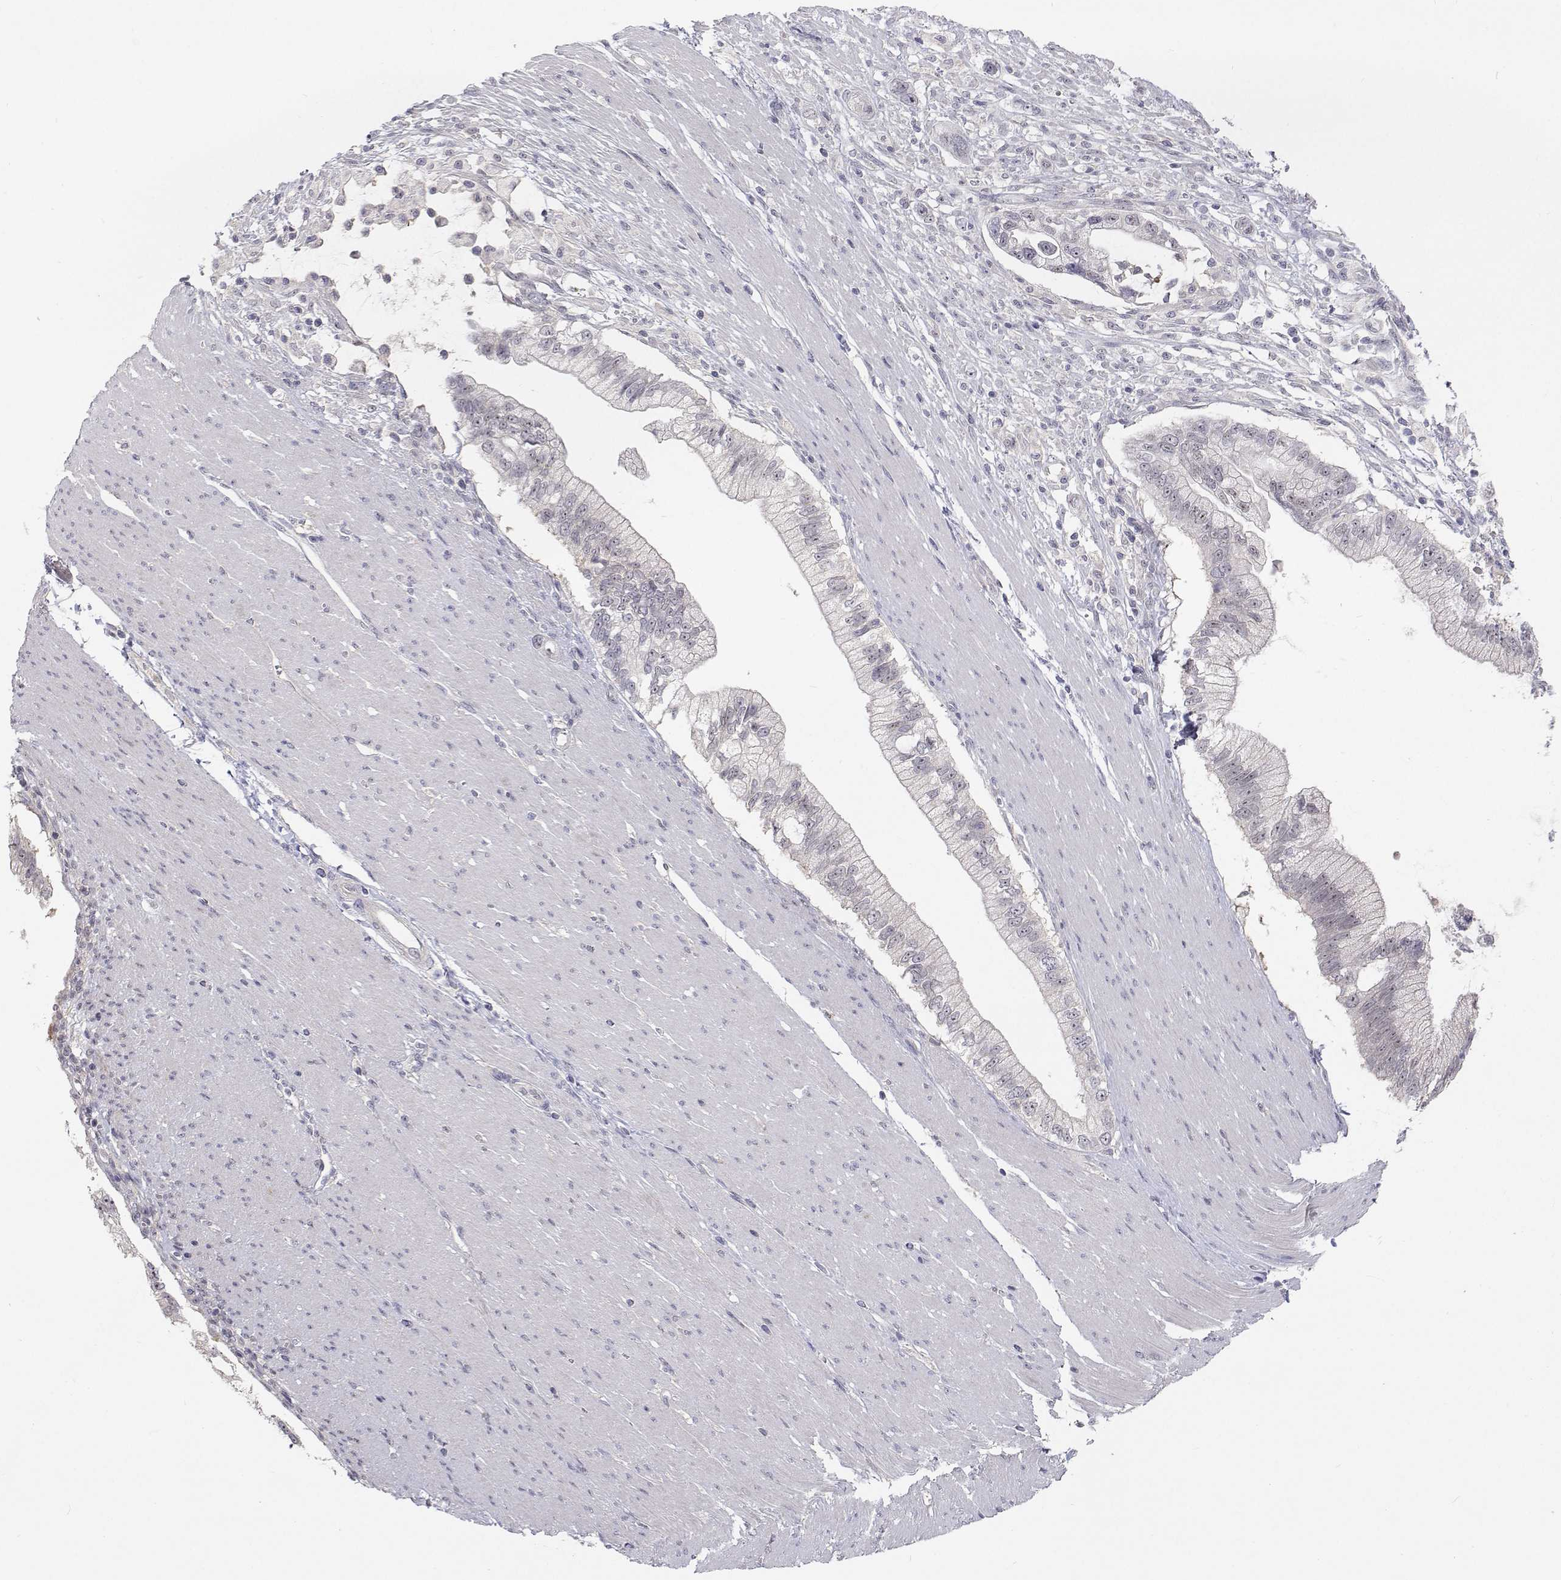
{"staining": {"intensity": "negative", "quantity": "none", "location": "none"}, "tissue": "pancreatic cancer", "cell_type": "Tumor cells", "image_type": "cancer", "snomed": [{"axis": "morphology", "description": "Adenocarcinoma, NOS"}, {"axis": "topography", "description": "Pancreas"}], "caption": "An image of pancreatic cancer stained for a protein reveals no brown staining in tumor cells.", "gene": "MYPN", "patient": {"sex": "male", "age": 70}}